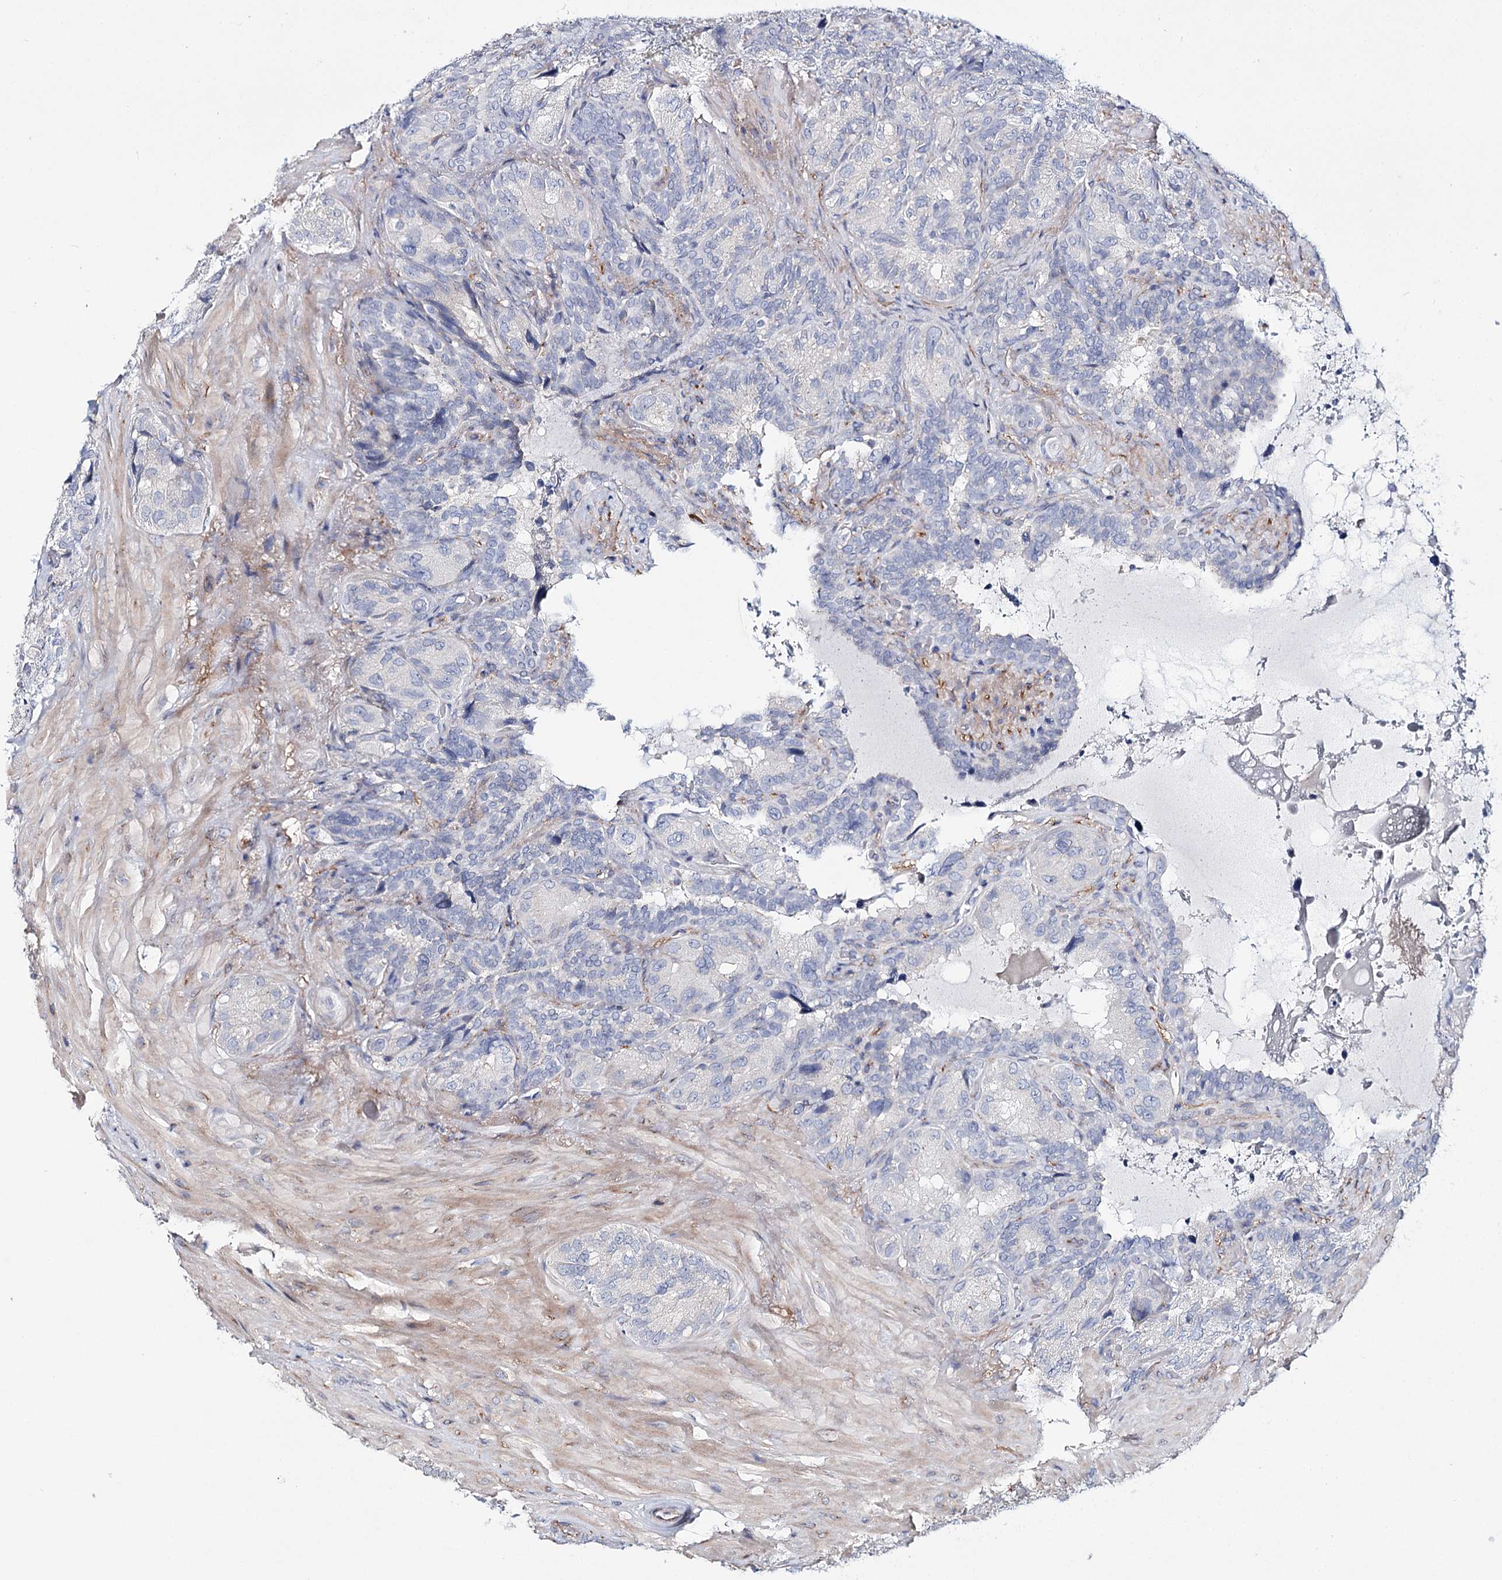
{"staining": {"intensity": "negative", "quantity": "none", "location": "none"}, "tissue": "seminal vesicle", "cell_type": "Glandular cells", "image_type": "normal", "snomed": [{"axis": "morphology", "description": "Normal tissue, NOS"}, {"axis": "topography", "description": "Seminal veicle"}, {"axis": "topography", "description": "Peripheral nerve tissue"}], "caption": "The histopathology image exhibits no staining of glandular cells in unremarkable seminal vesicle. (DAB (3,3'-diaminobenzidine) immunohistochemistry (IHC), high magnification).", "gene": "TEX12", "patient": {"sex": "male", "age": 67}}